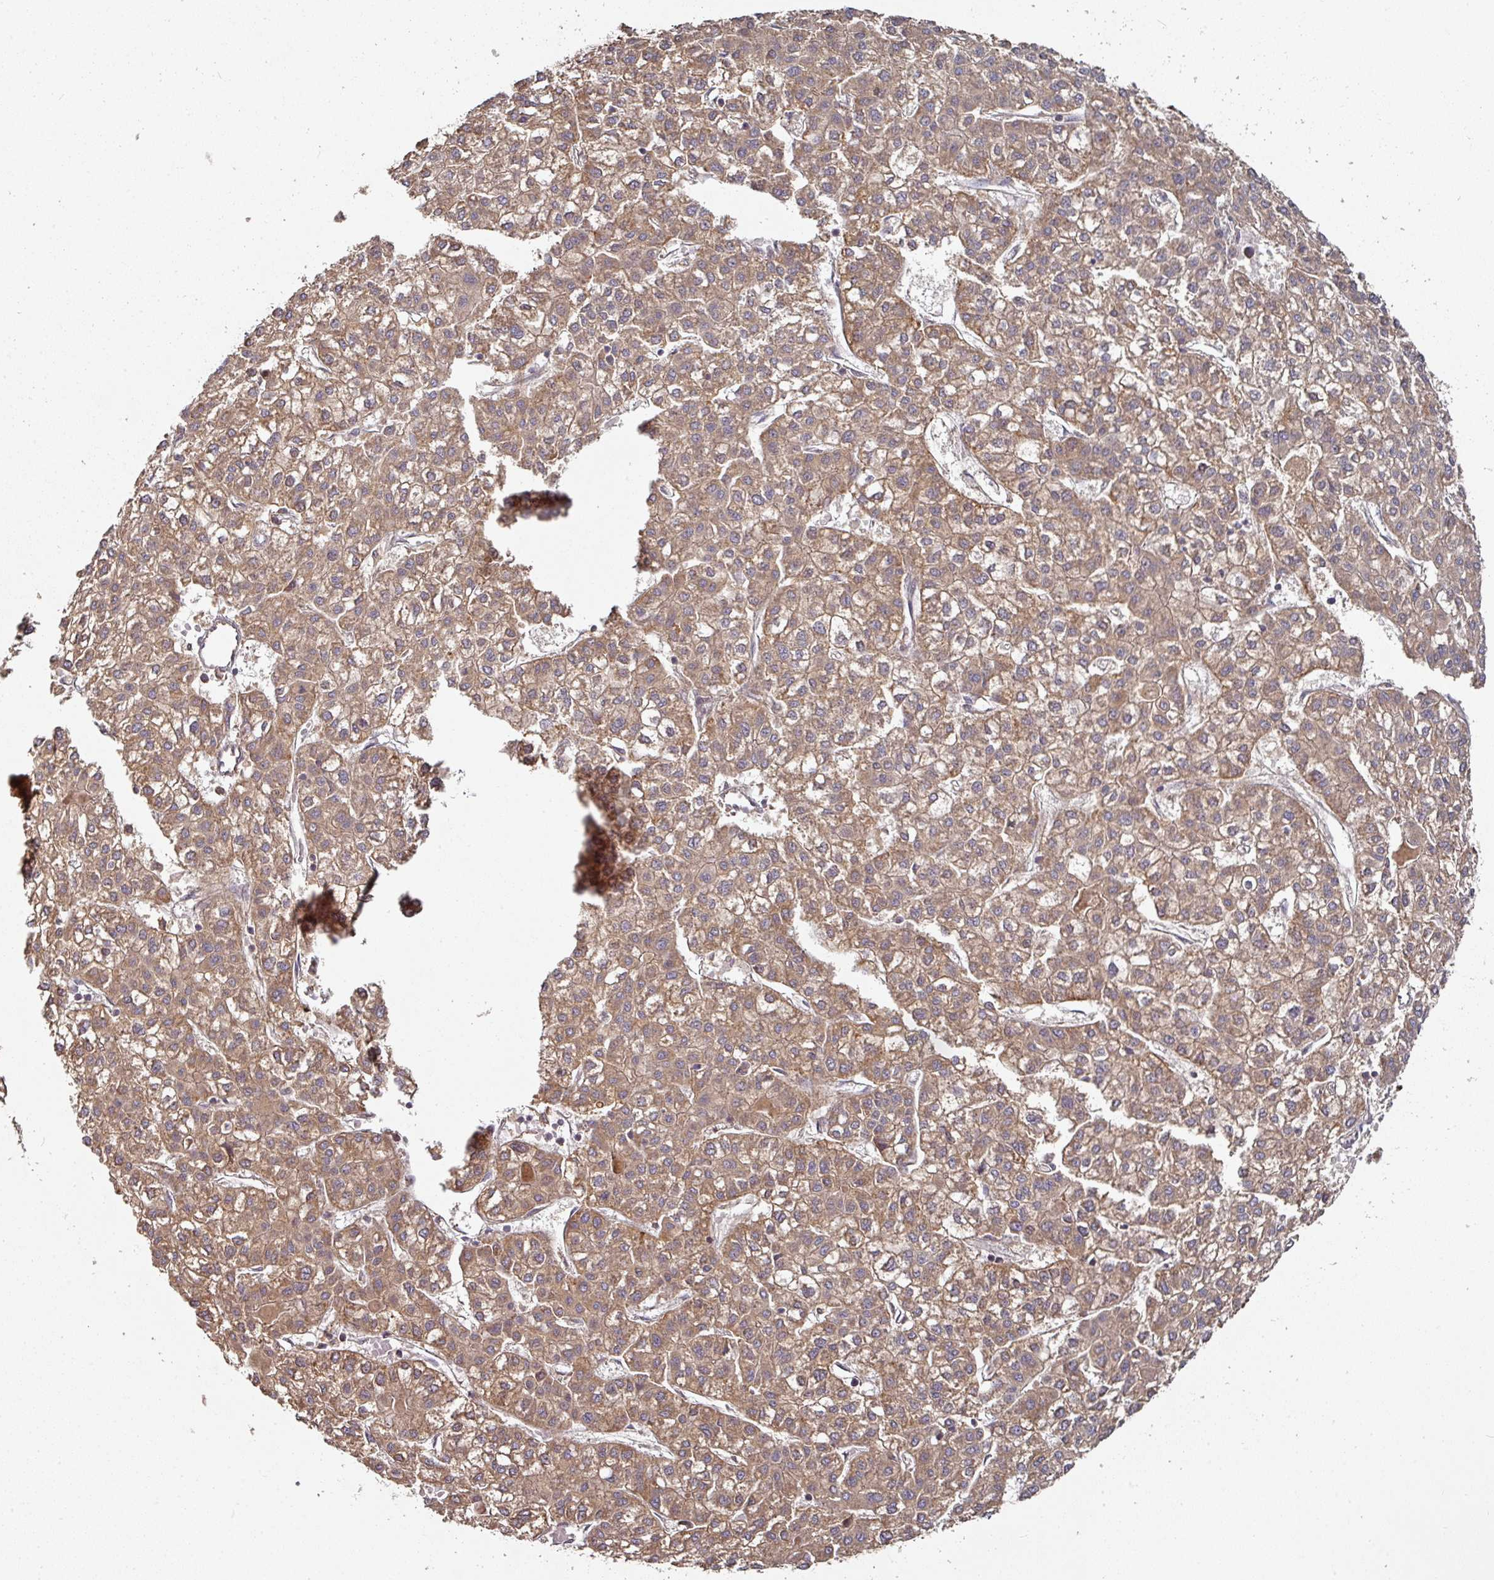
{"staining": {"intensity": "moderate", "quantity": ">75%", "location": "cytoplasmic/membranous"}, "tissue": "liver cancer", "cell_type": "Tumor cells", "image_type": "cancer", "snomed": [{"axis": "morphology", "description": "Carcinoma, Hepatocellular, NOS"}, {"axis": "topography", "description": "Liver"}], "caption": "Moderate cytoplasmic/membranous protein expression is identified in about >75% of tumor cells in liver cancer (hepatocellular carcinoma).", "gene": "CEP95", "patient": {"sex": "female", "age": 43}}